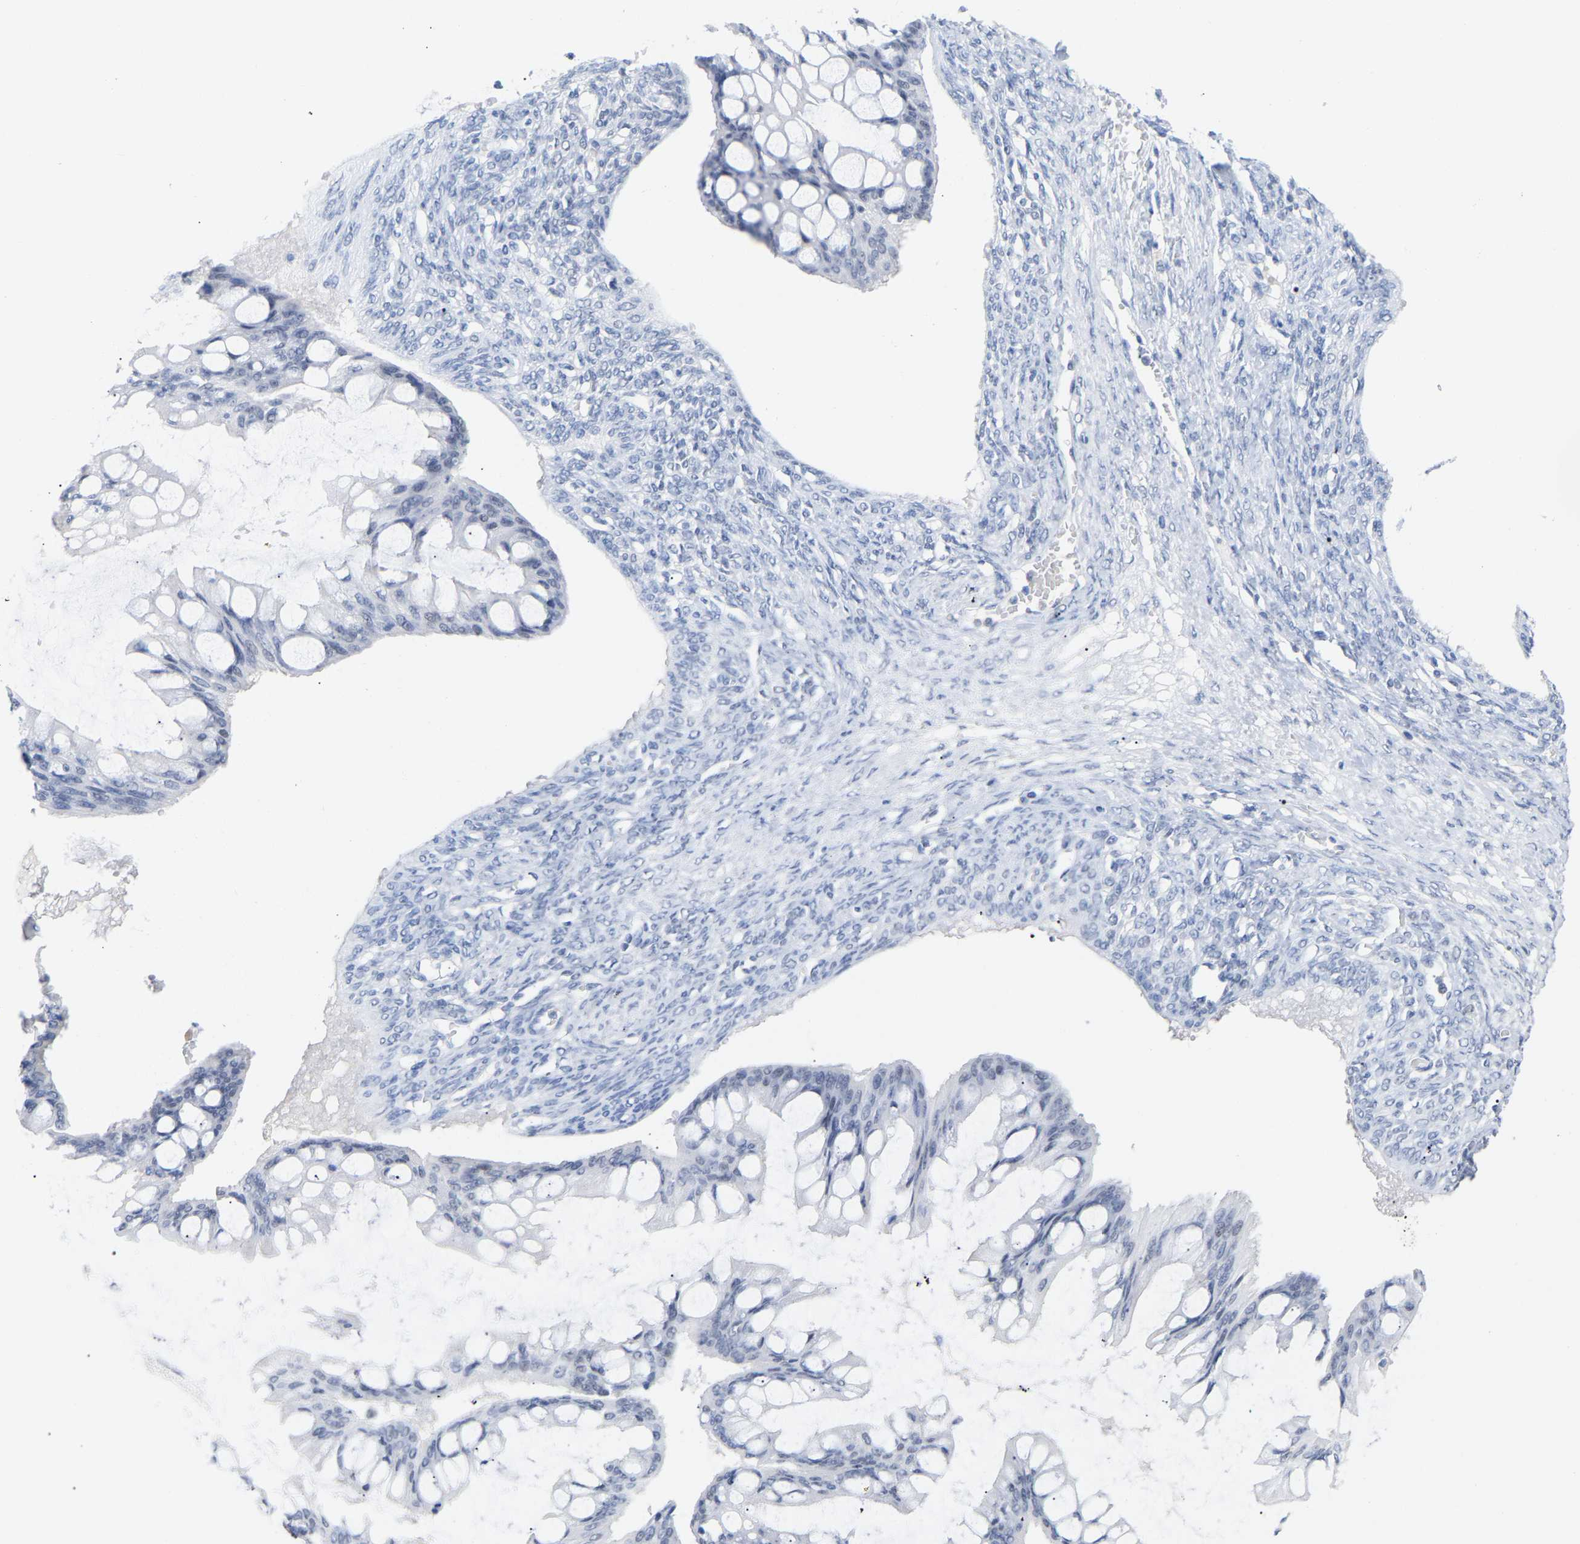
{"staining": {"intensity": "negative", "quantity": "none", "location": "none"}, "tissue": "ovarian cancer", "cell_type": "Tumor cells", "image_type": "cancer", "snomed": [{"axis": "morphology", "description": "Cystadenocarcinoma, mucinous, NOS"}, {"axis": "topography", "description": "Ovary"}], "caption": "An image of ovarian cancer (mucinous cystadenocarcinoma) stained for a protein shows no brown staining in tumor cells.", "gene": "AMPH", "patient": {"sex": "female", "age": 73}}